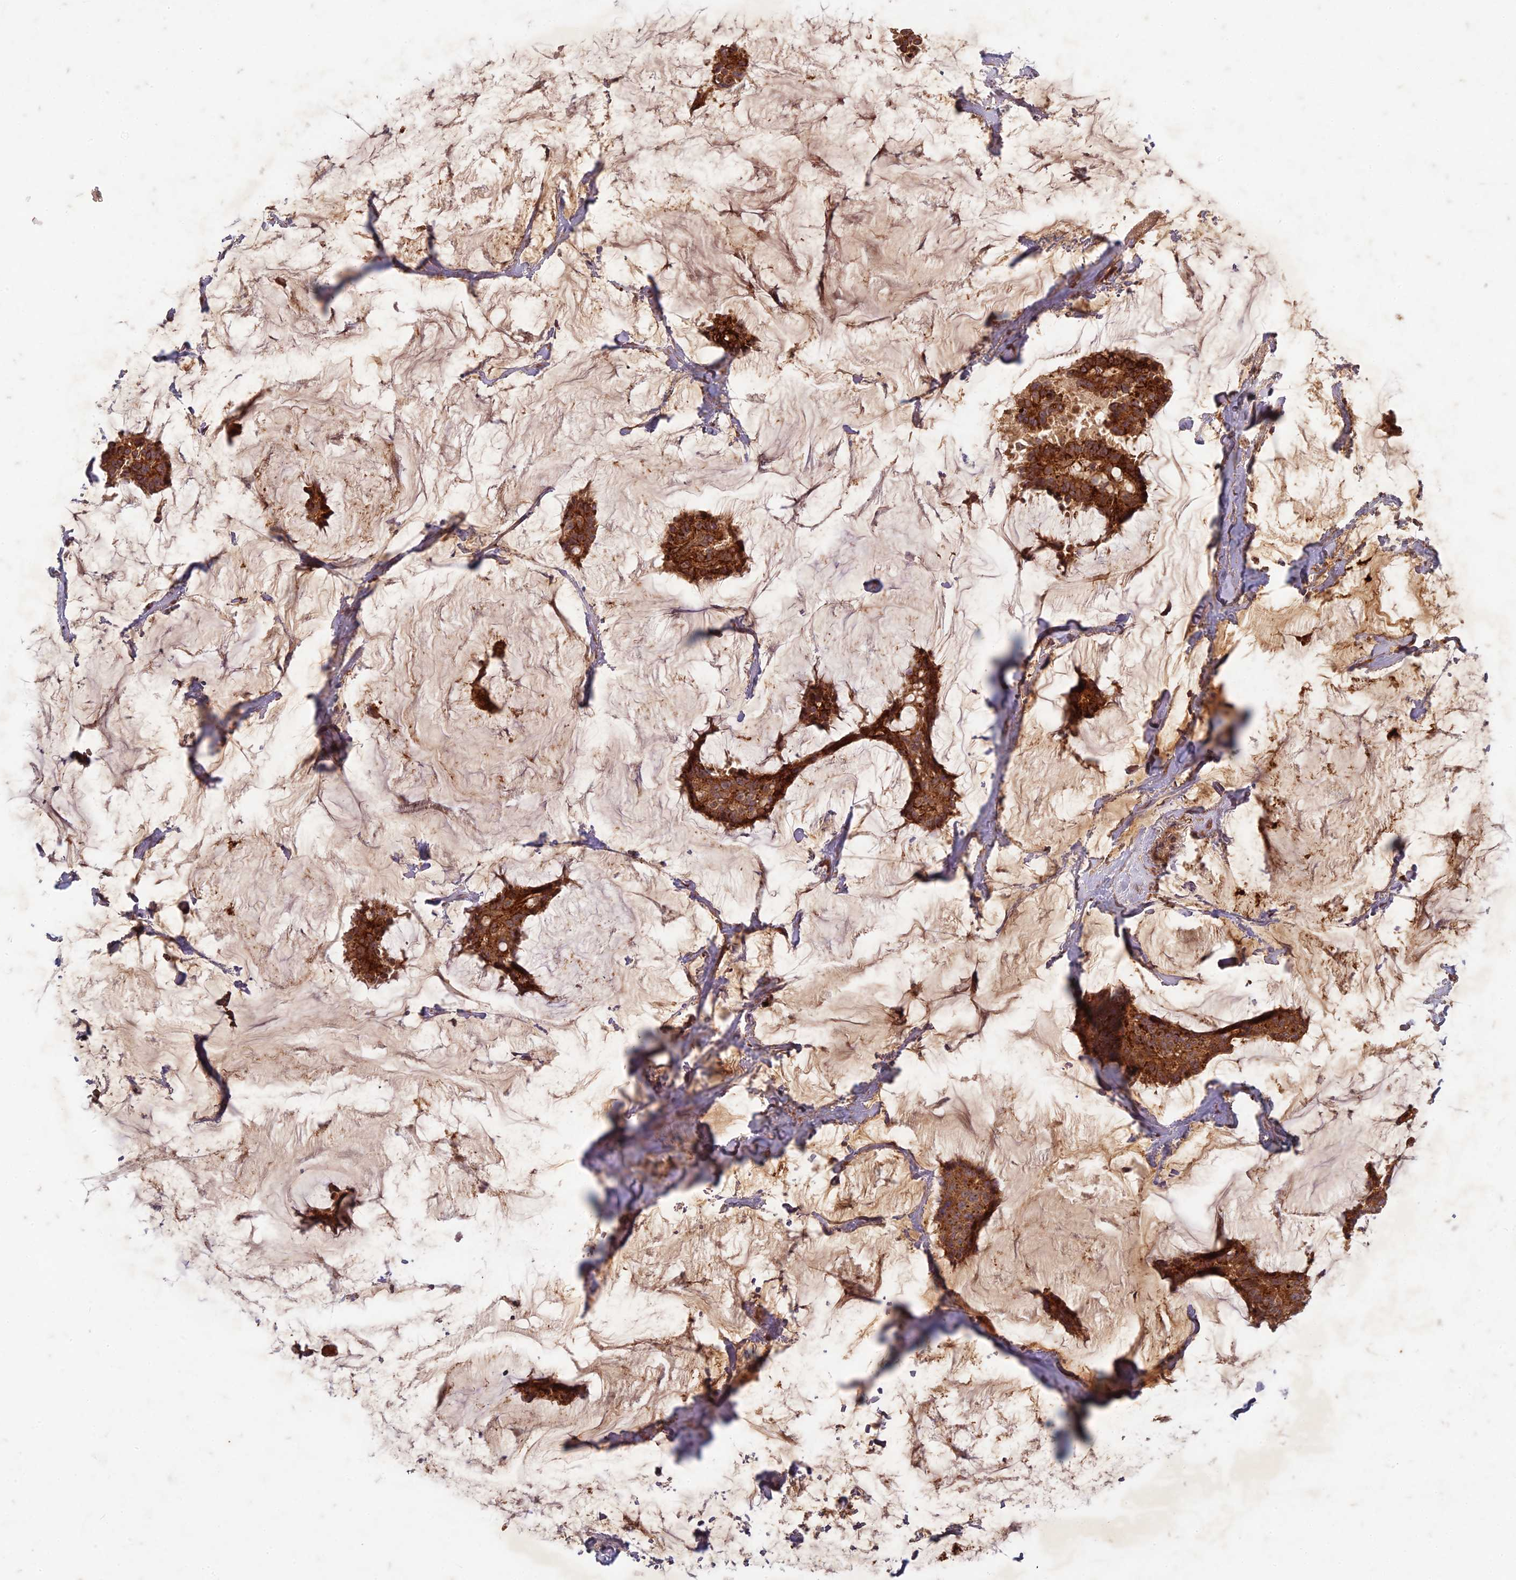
{"staining": {"intensity": "strong", "quantity": ">75%", "location": "cytoplasmic/membranous"}, "tissue": "breast cancer", "cell_type": "Tumor cells", "image_type": "cancer", "snomed": [{"axis": "morphology", "description": "Duct carcinoma"}, {"axis": "topography", "description": "Breast"}], "caption": "Immunohistochemical staining of breast cancer (infiltrating ductal carcinoma) shows strong cytoplasmic/membranous protein positivity in about >75% of tumor cells.", "gene": "TCF25", "patient": {"sex": "female", "age": 93}}